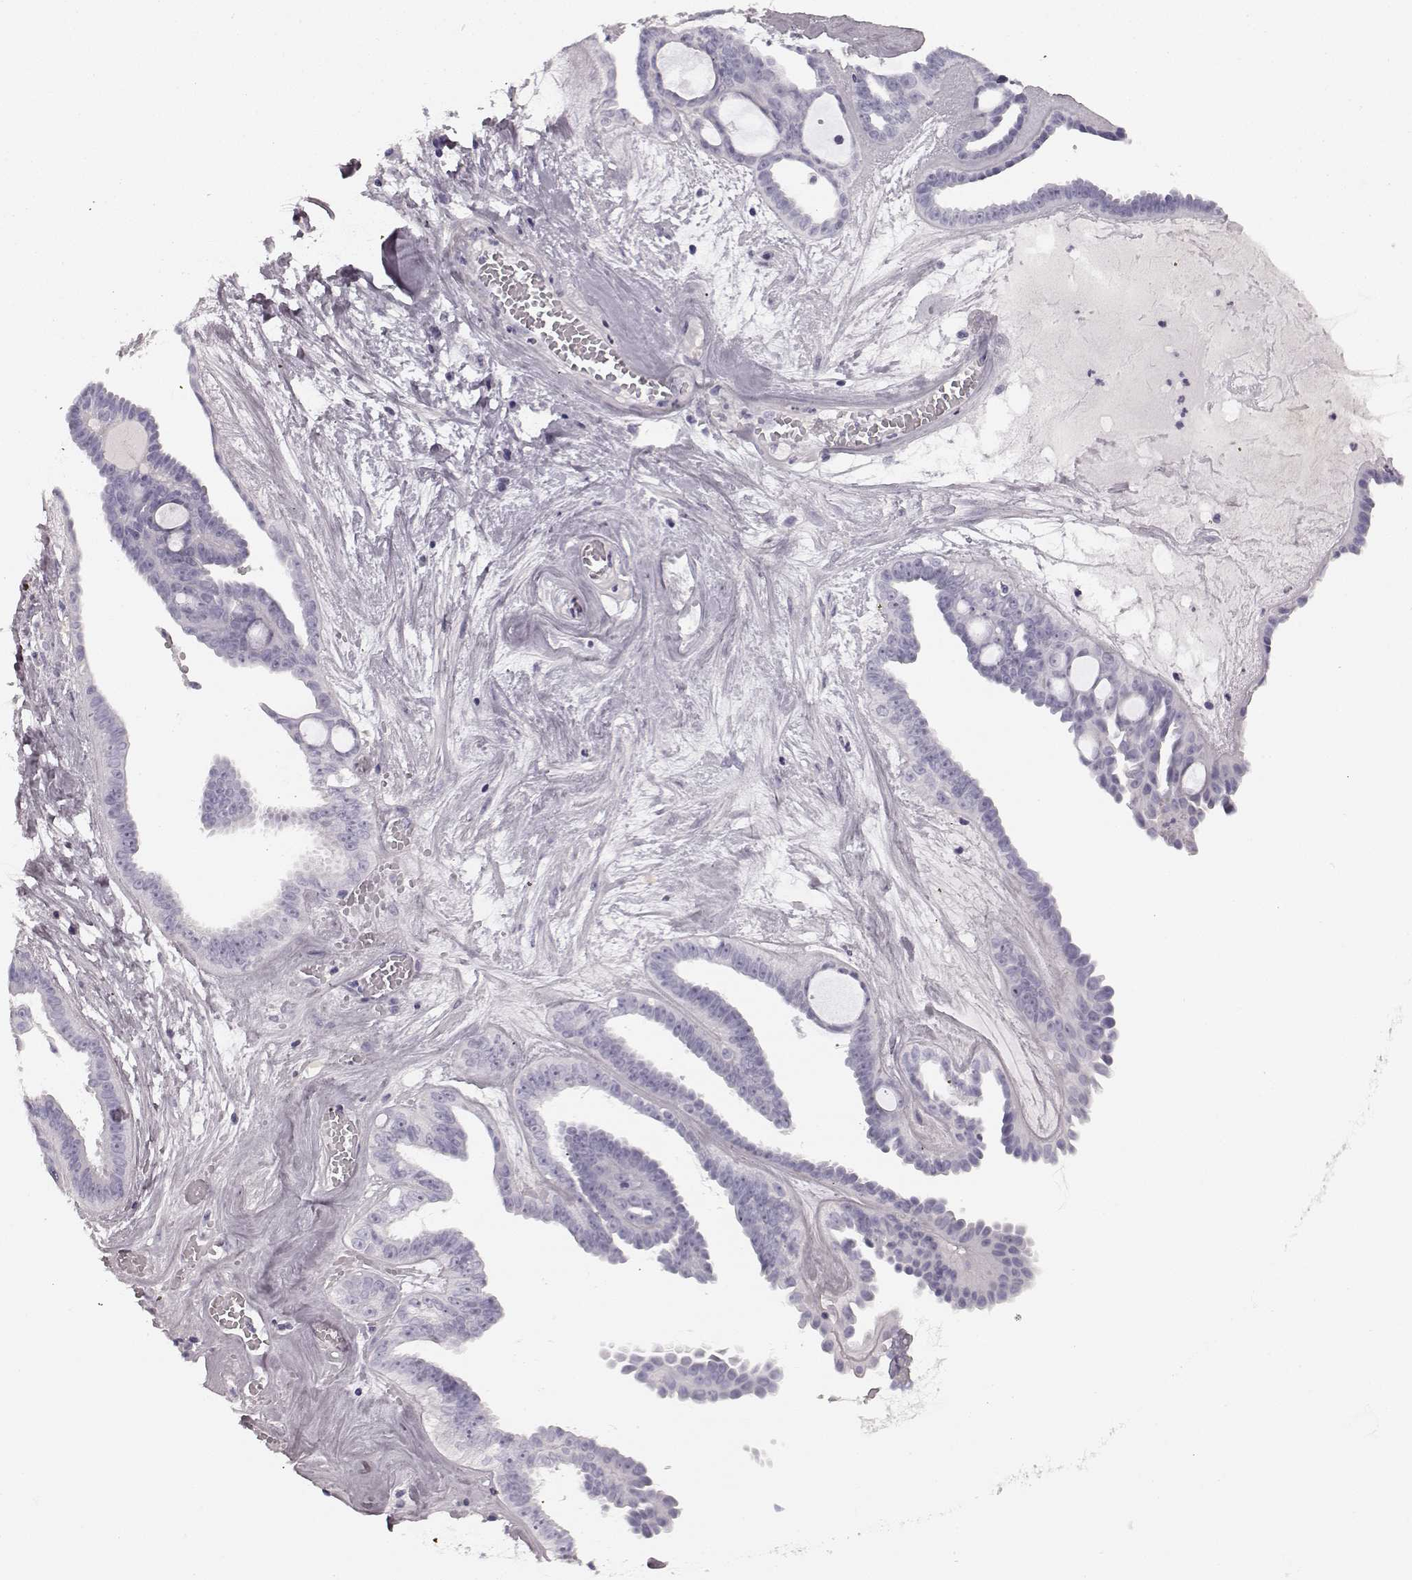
{"staining": {"intensity": "negative", "quantity": "none", "location": "none"}, "tissue": "ovarian cancer", "cell_type": "Tumor cells", "image_type": "cancer", "snomed": [{"axis": "morphology", "description": "Cystadenocarcinoma, serous, NOS"}, {"axis": "topography", "description": "Ovary"}], "caption": "Tumor cells are negative for protein expression in human serous cystadenocarcinoma (ovarian).", "gene": "TMPRSS15", "patient": {"sex": "female", "age": 71}}